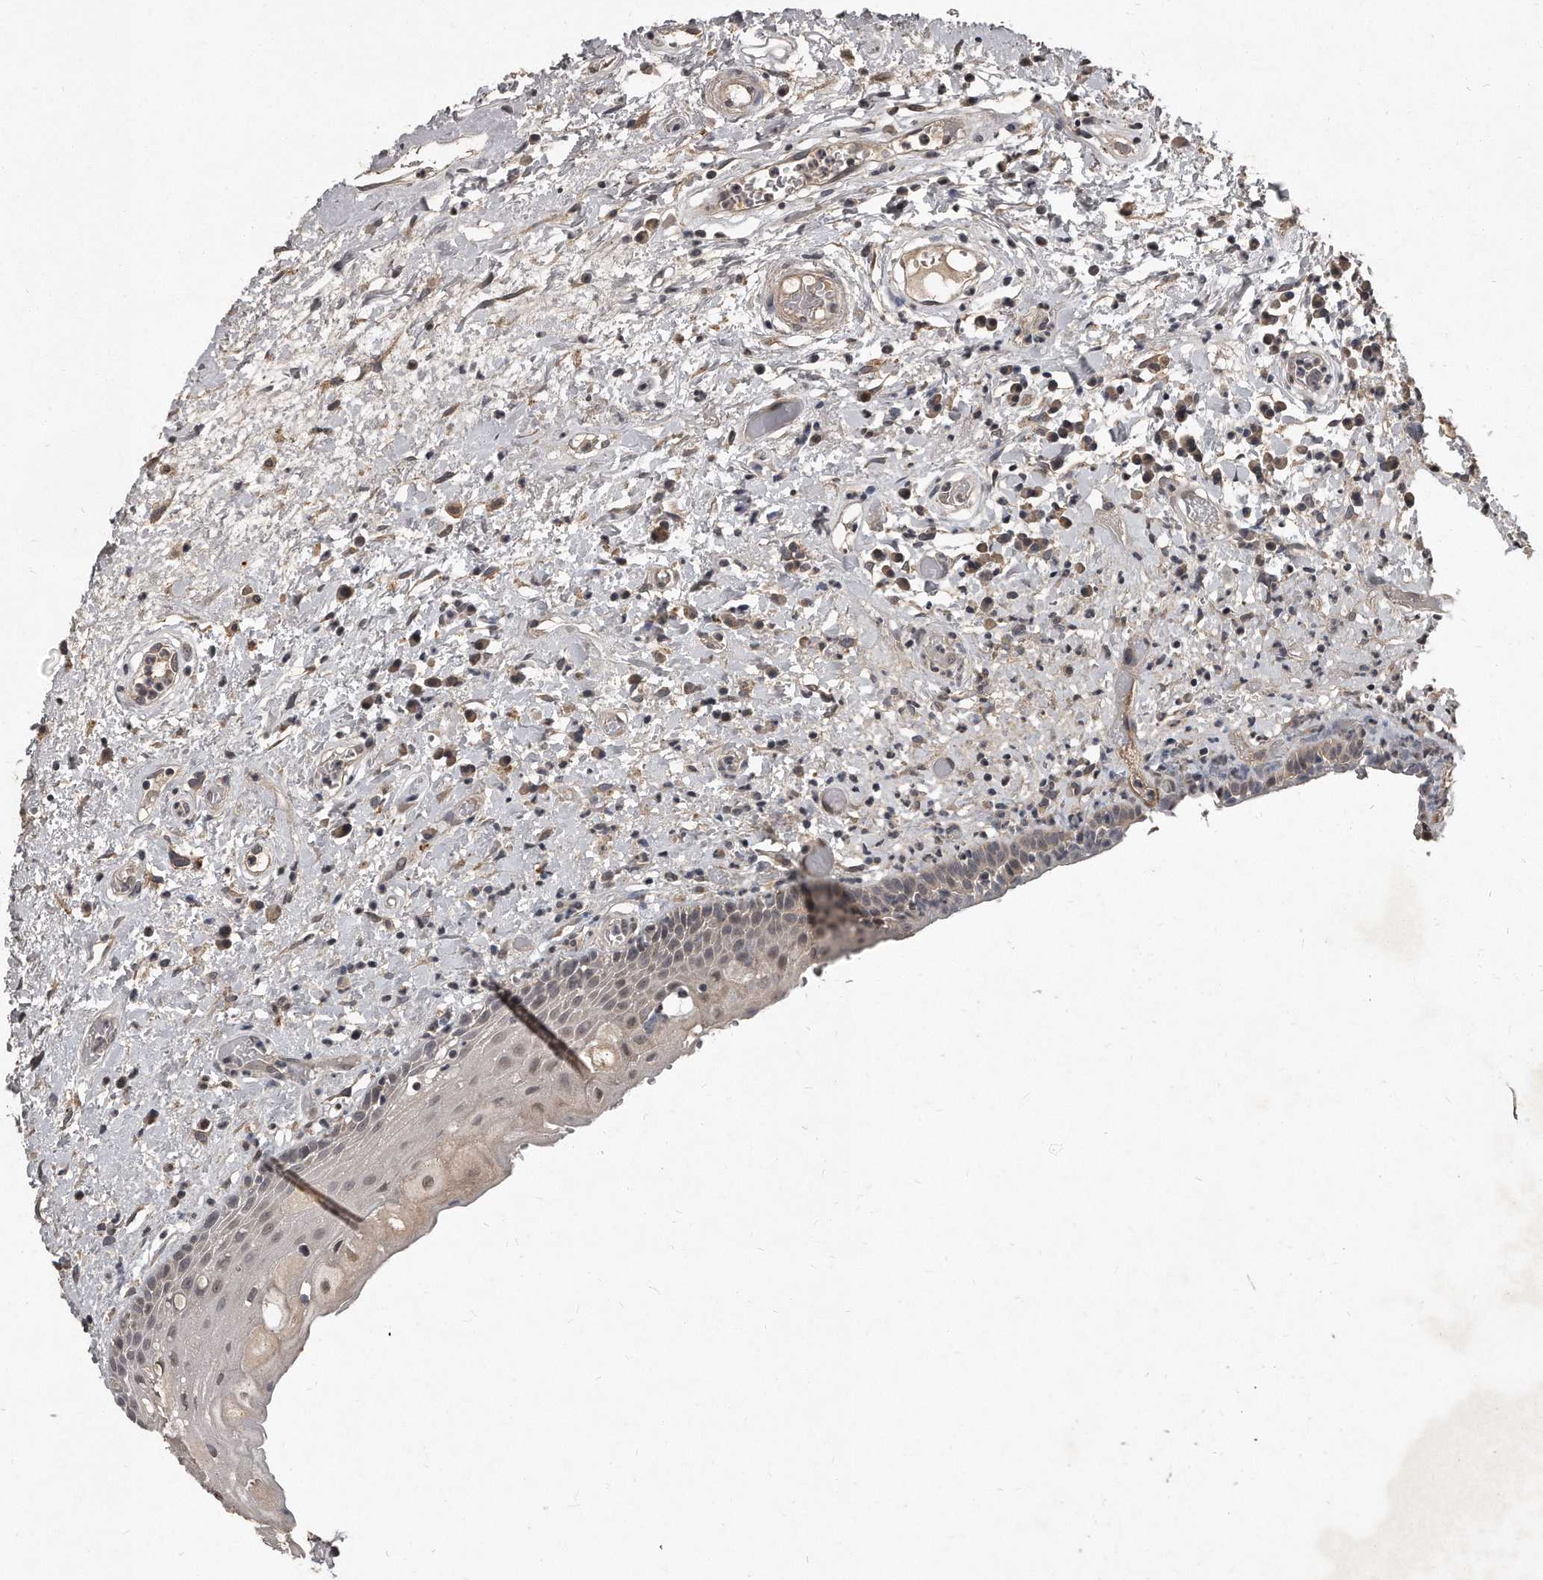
{"staining": {"intensity": "weak", "quantity": "<25%", "location": "cytoplasmic/membranous"}, "tissue": "oral mucosa", "cell_type": "Squamous epithelial cells", "image_type": "normal", "snomed": [{"axis": "morphology", "description": "Normal tissue, NOS"}, {"axis": "topography", "description": "Oral tissue"}], "caption": "Immunohistochemical staining of unremarkable human oral mucosa reveals no significant positivity in squamous epithelial cells.", "gene": "GRB10", "patient": {"sex": "female", "age": 76}}